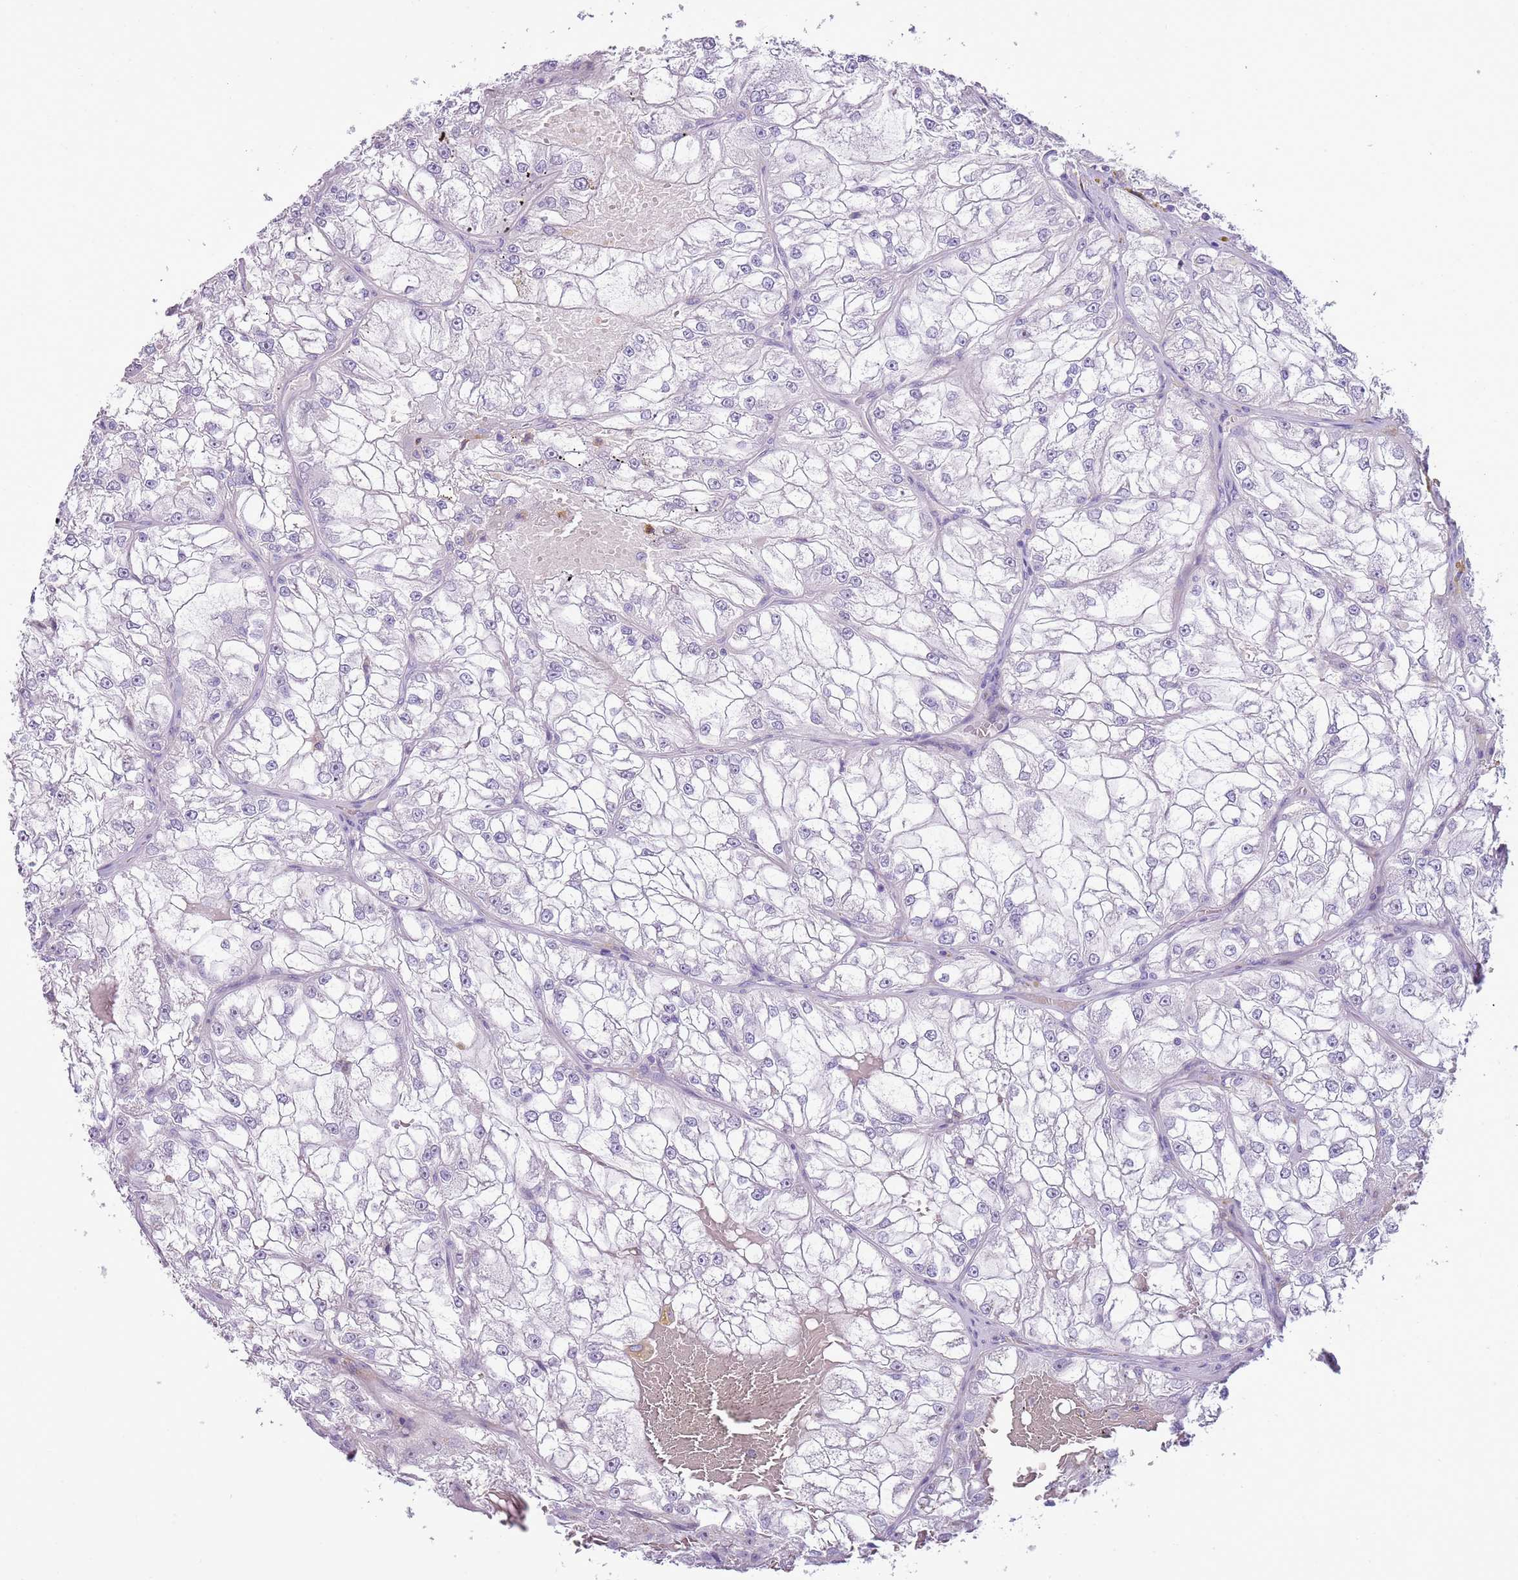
{"staining": {"intensity": "negative", "quantity": "none", "location": "none"}, "tissue": "renal cancer", "cell_type": "Tumor cells", "image_type": "cancer", "snomed": [{"axis": "morphology", "description": "Adenocarcinoma, NOS"}, {"axis": "topography", "description": "Kidney"}], "caption": "IHC photomicrograph of adenocarcinoma (renal) stained for a protein (brown), which shows no positivity in tumor cells.", "gene": "NBPF6", "patient": {"sex": "female", "age": 72}}